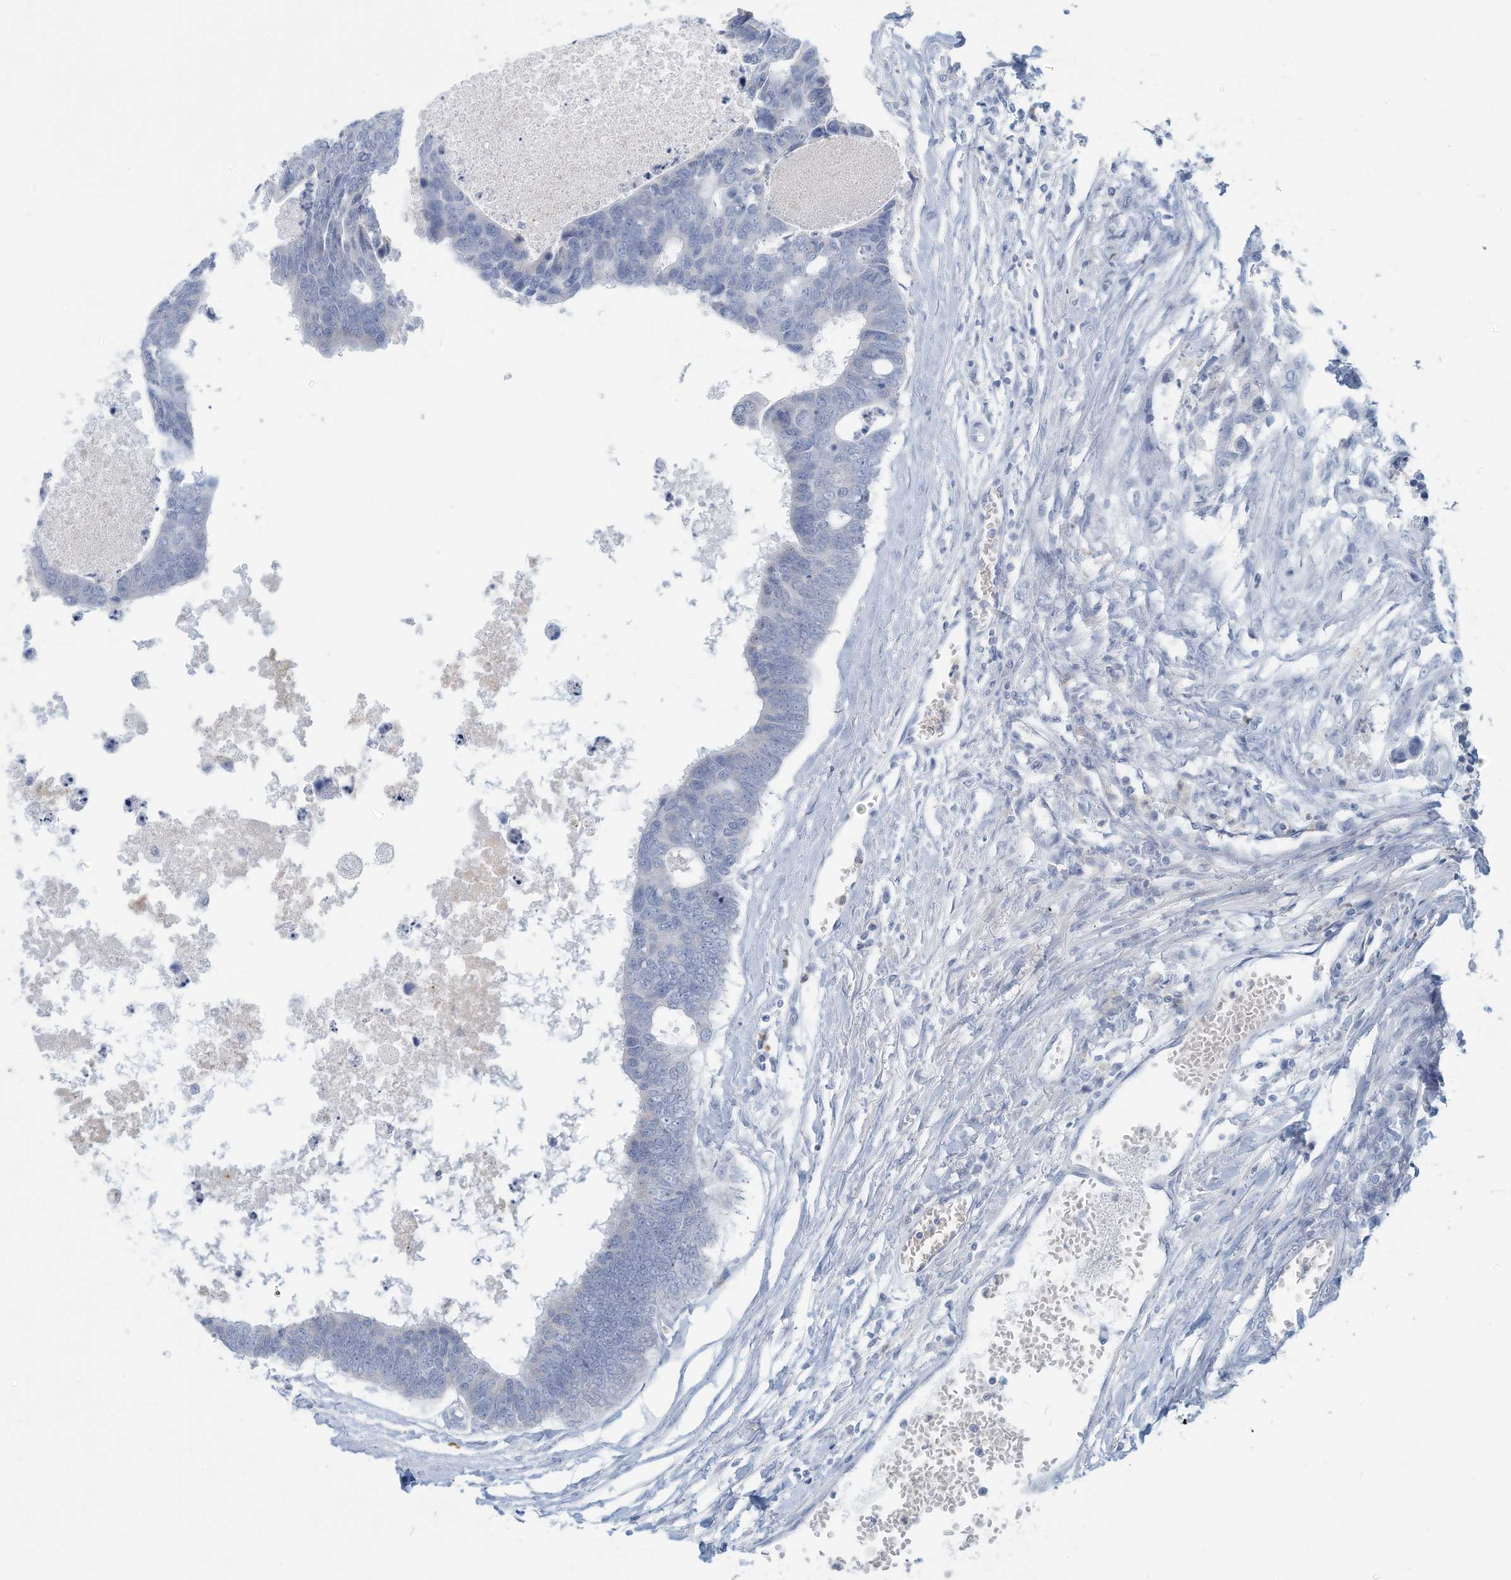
{"staining": {"intensity": "negative", "quantity": "none", "location": "none"}, "tissue": "colorectal cancer", "cell_type": "Tumor cells", "image_type": "cancer", "snomed": [{"axis": "morphology", "description": "Adenocarcinoma, NOS"}, {"axis": "topography", "description": "Rectum"}], "caption": "This is a histopathology image of immunohistochemistry (IHC) staining of colorectal cancer (adenocarcinoma), which shows no staining in tumor cells.", "gene": "ERI2", "patient": {"sex": "male", "age": 84}}